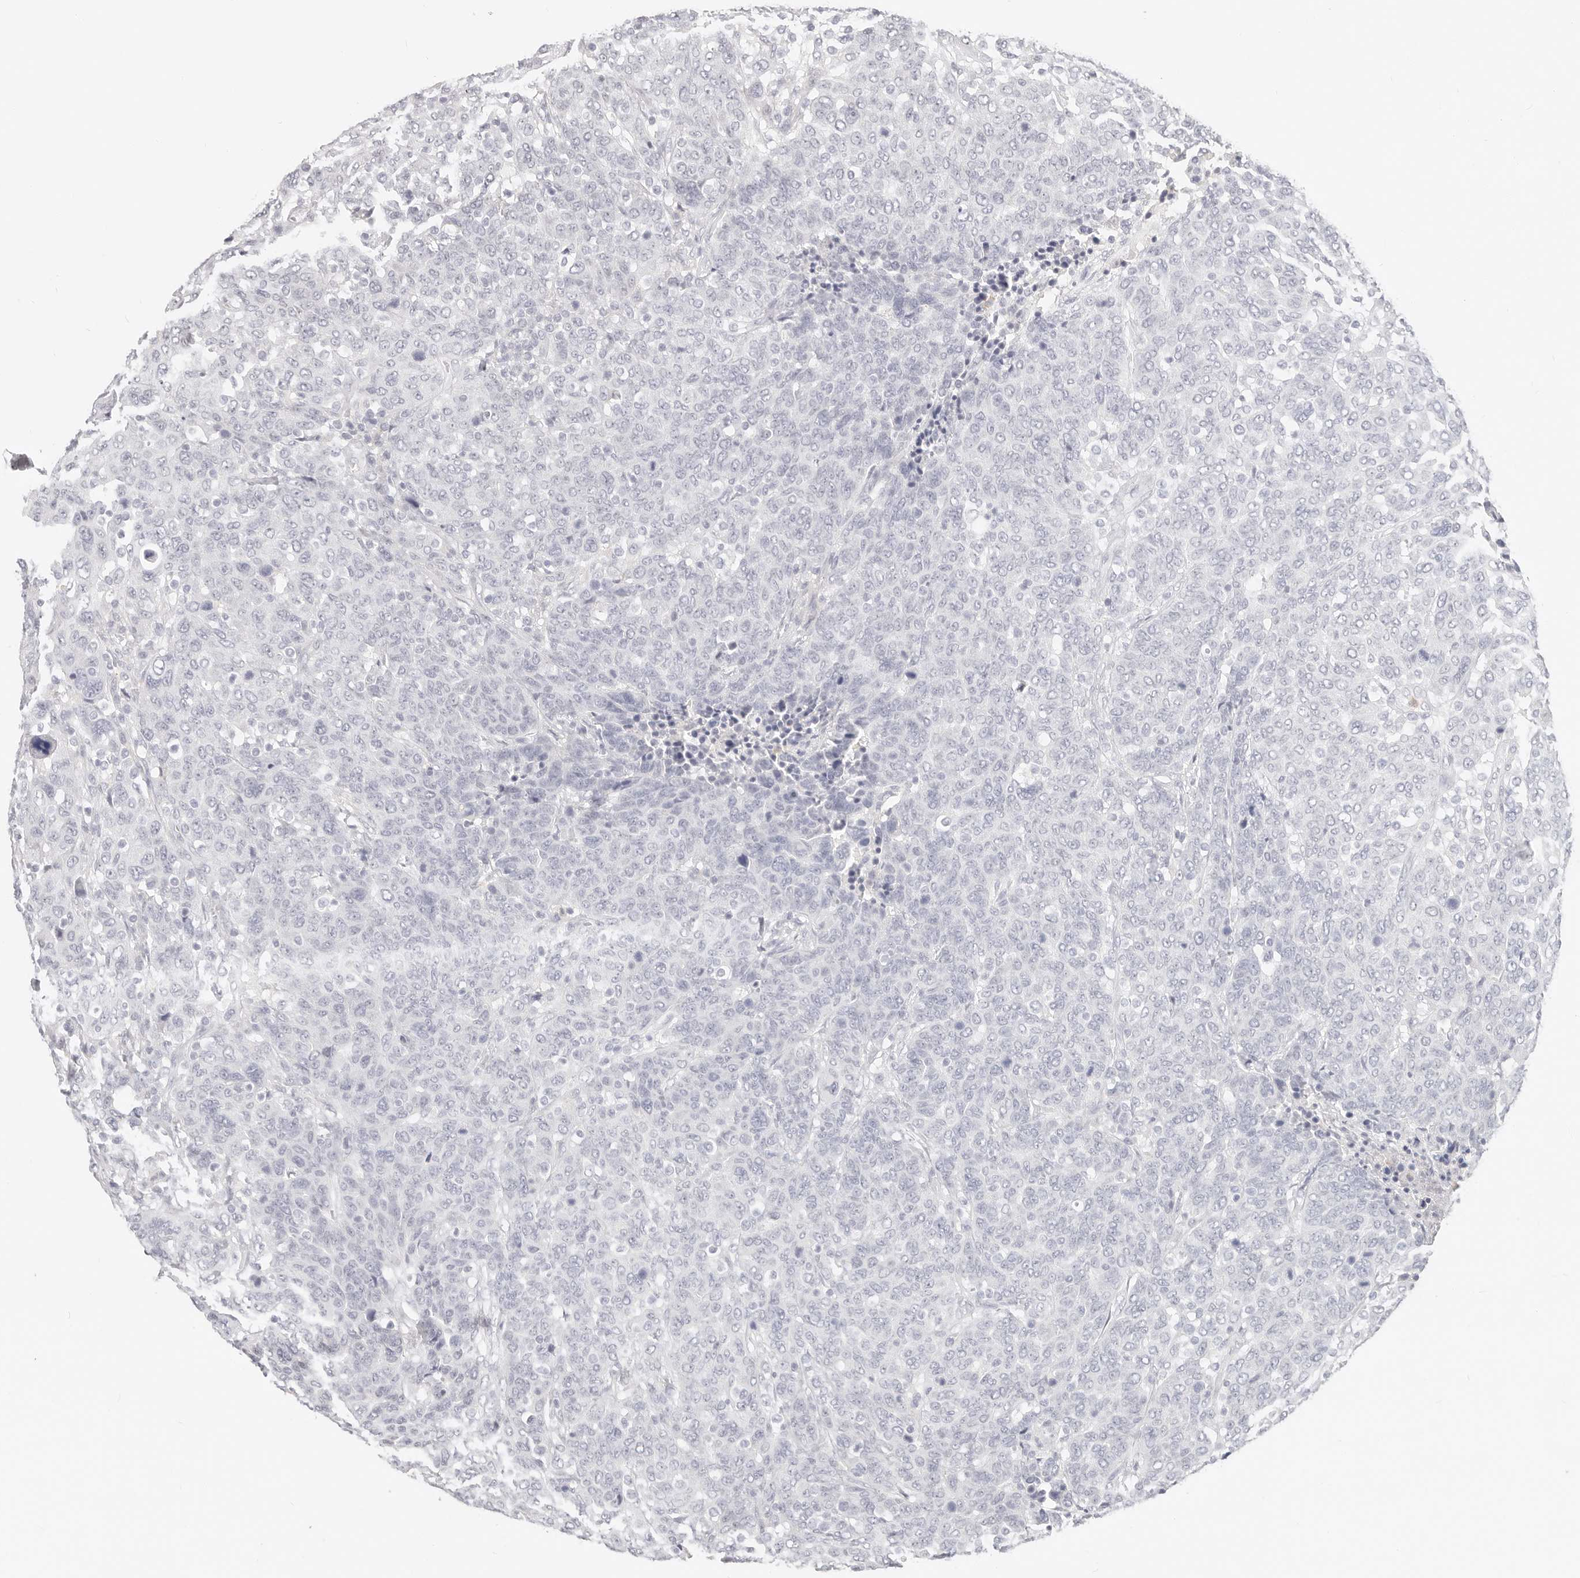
{"staining": {"intensity": "negative", "quantity": "none", "location": "none"}, "tissue": "breast cancer", "cell_type": "Tumor cells", "image_type": "cancer", "snomed": [{"axis": "morphology", "description": "Duct carcinoma"}, {"axis": "topography", "description": "Breast"}], "caption": "Intraductal carcinoma (breast) was stained to show a protein in brown. There is no significant staining in tumor cells.", "gene": "ASCL1", "patient": {"sex": "female", "age": 37}}